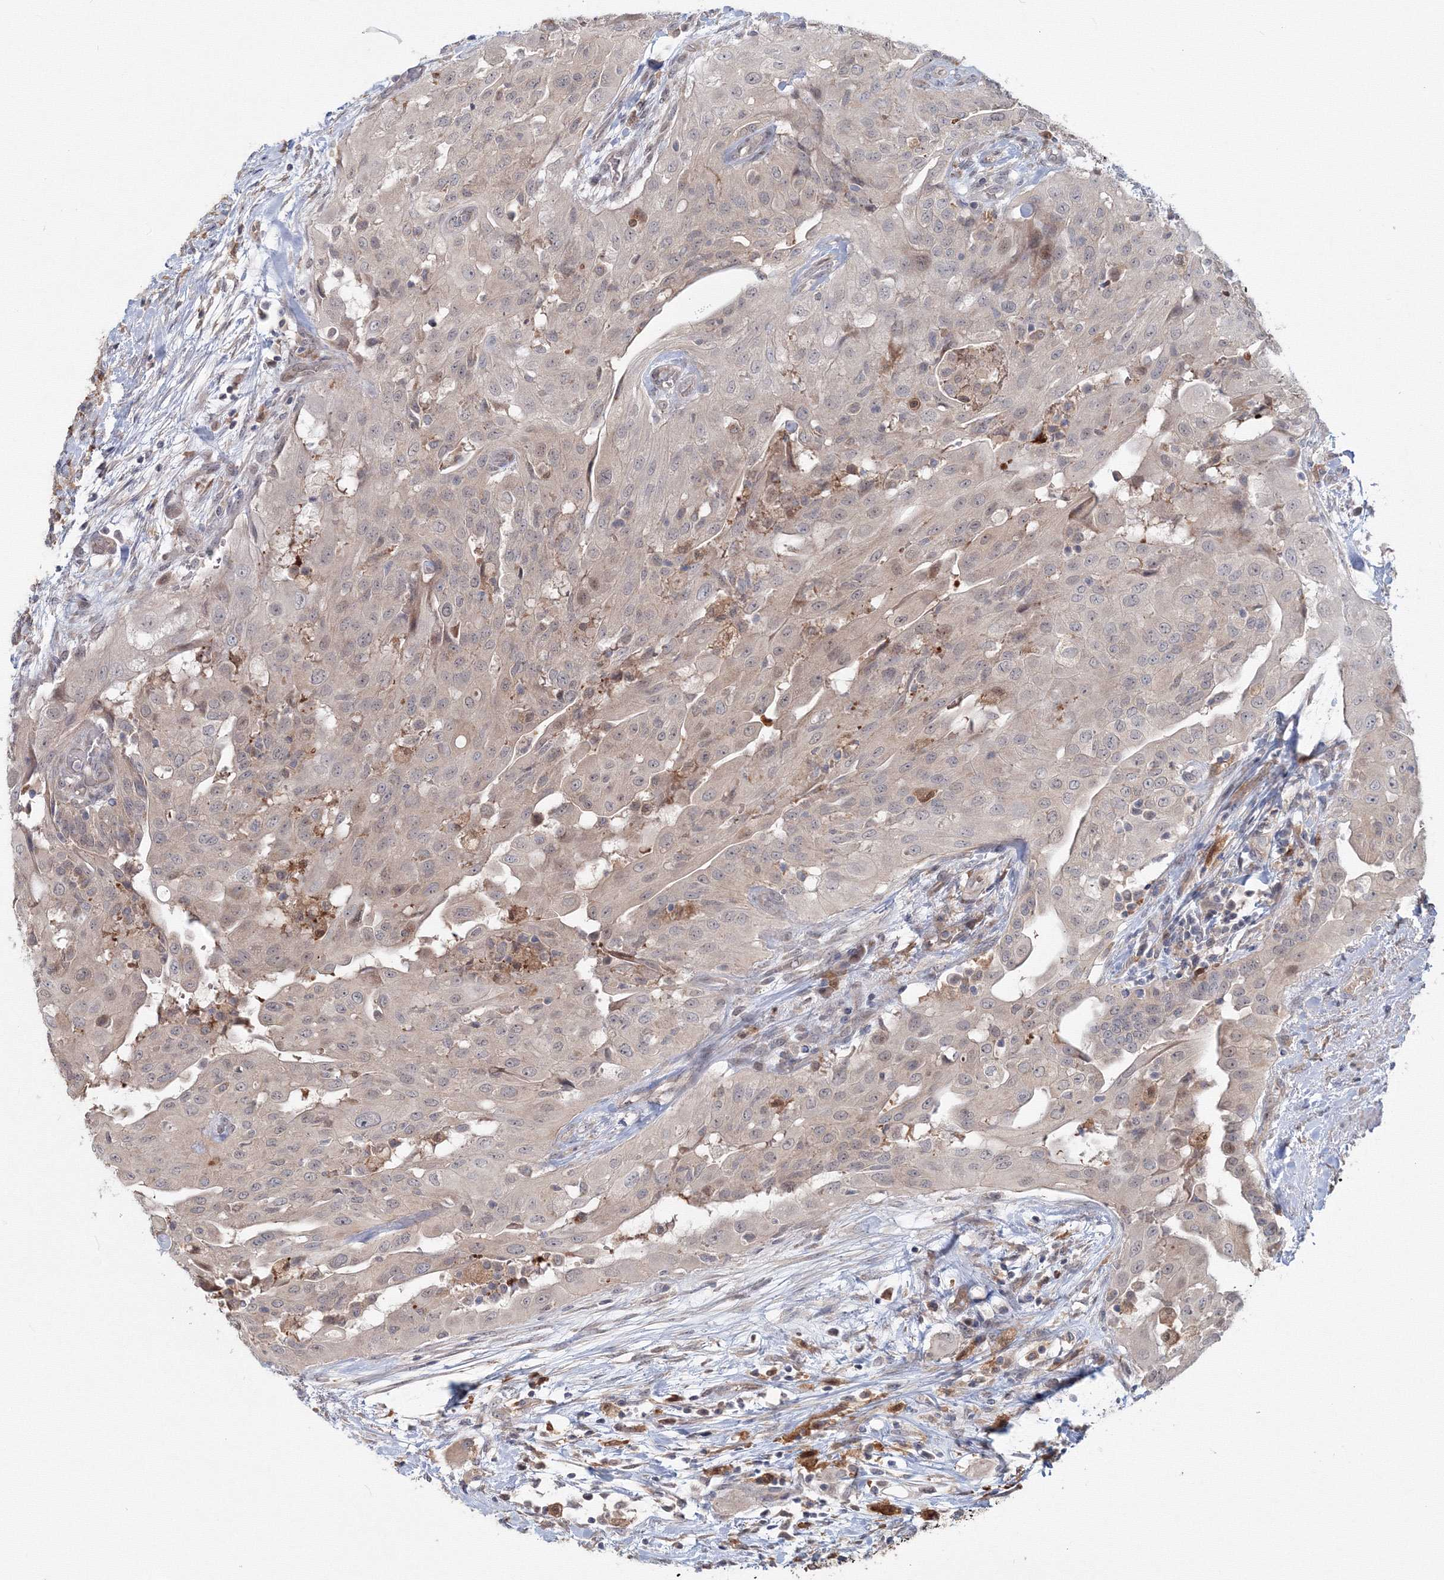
{"staining": {"intensity": "weak", "quantity": "25%-75%", "location": "cytoplasmic/membranous"}, "tissue": "thyroid cancer", "cell_type": "Tumor cells", "image_type": "cancer", "snomed": [{"axis": "morphology", "description": "Papillary adenocarcinoma, NOS"}, {"axis": "topography", "description": "Thyroid gland"}], "caption": "Immunohistochemistry (IHC) (DAB) staining of papillary adenocarcinoma (thyroid) shows weak cytoplasmic/membranous protein expression in approximately 25%-75% of tumor cells.", "gene": "MKRN2", "patient": {"sex": "female", "age": 59}}